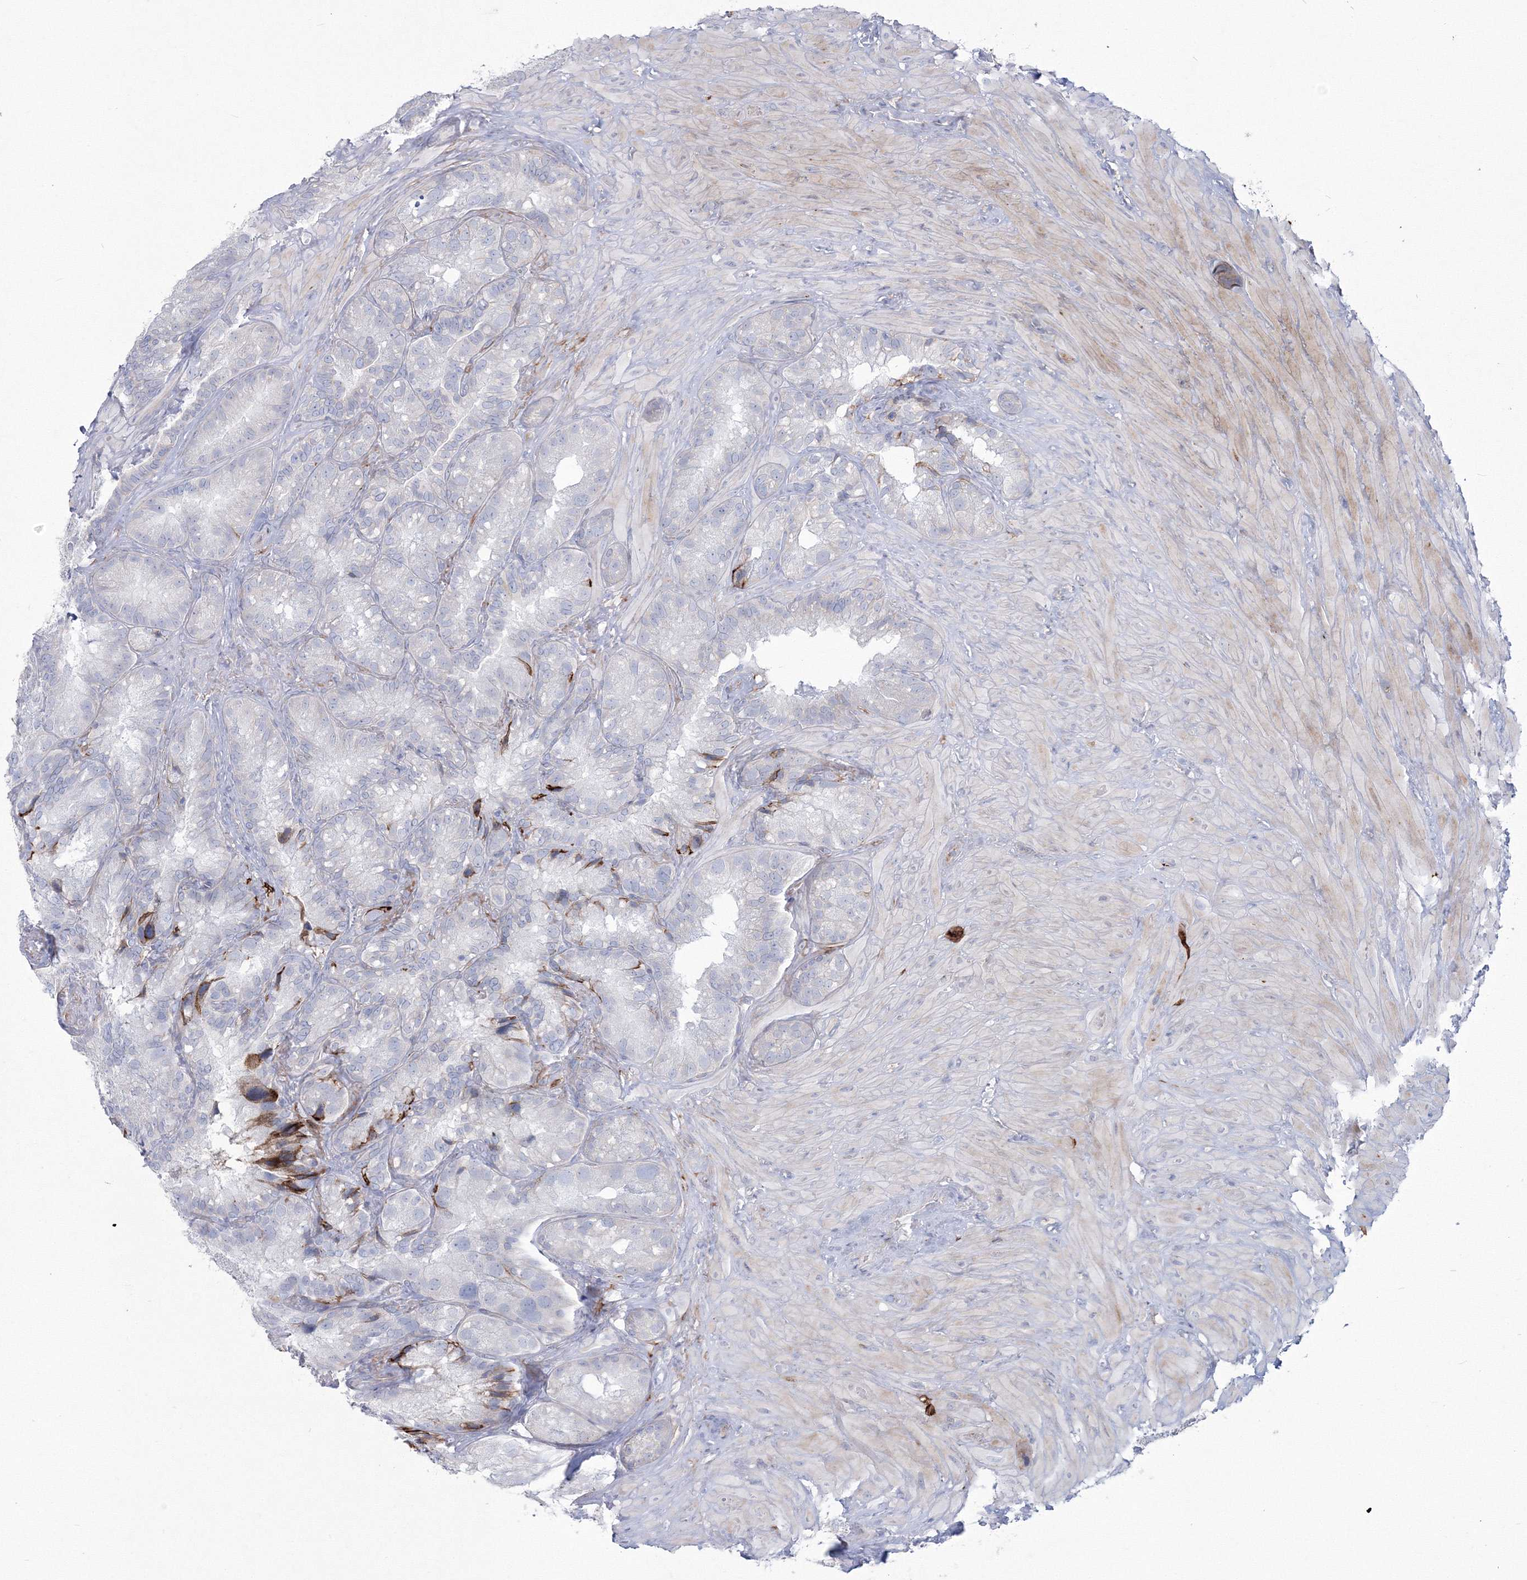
{"staining": {"intensity": "negative", "quantity": "none", "location": "none"}, "tissue": "seminal vesicle", "cell_type": "Glandular cells", "image_type": "normal", "snomed": [{"axis": "morphology", "description": "Normal tissue, NOS"}, {"axis": "topography", "description": "Prostate"}, {"axis": "topography", "description": "Seminal veicle"}], "caption": "Histopathology image shows no protein positivity in glandular cells of unremarkable seminal vesicle.", "gene": "HYAL2", "patient": {"sex": "male", "age": 68}}